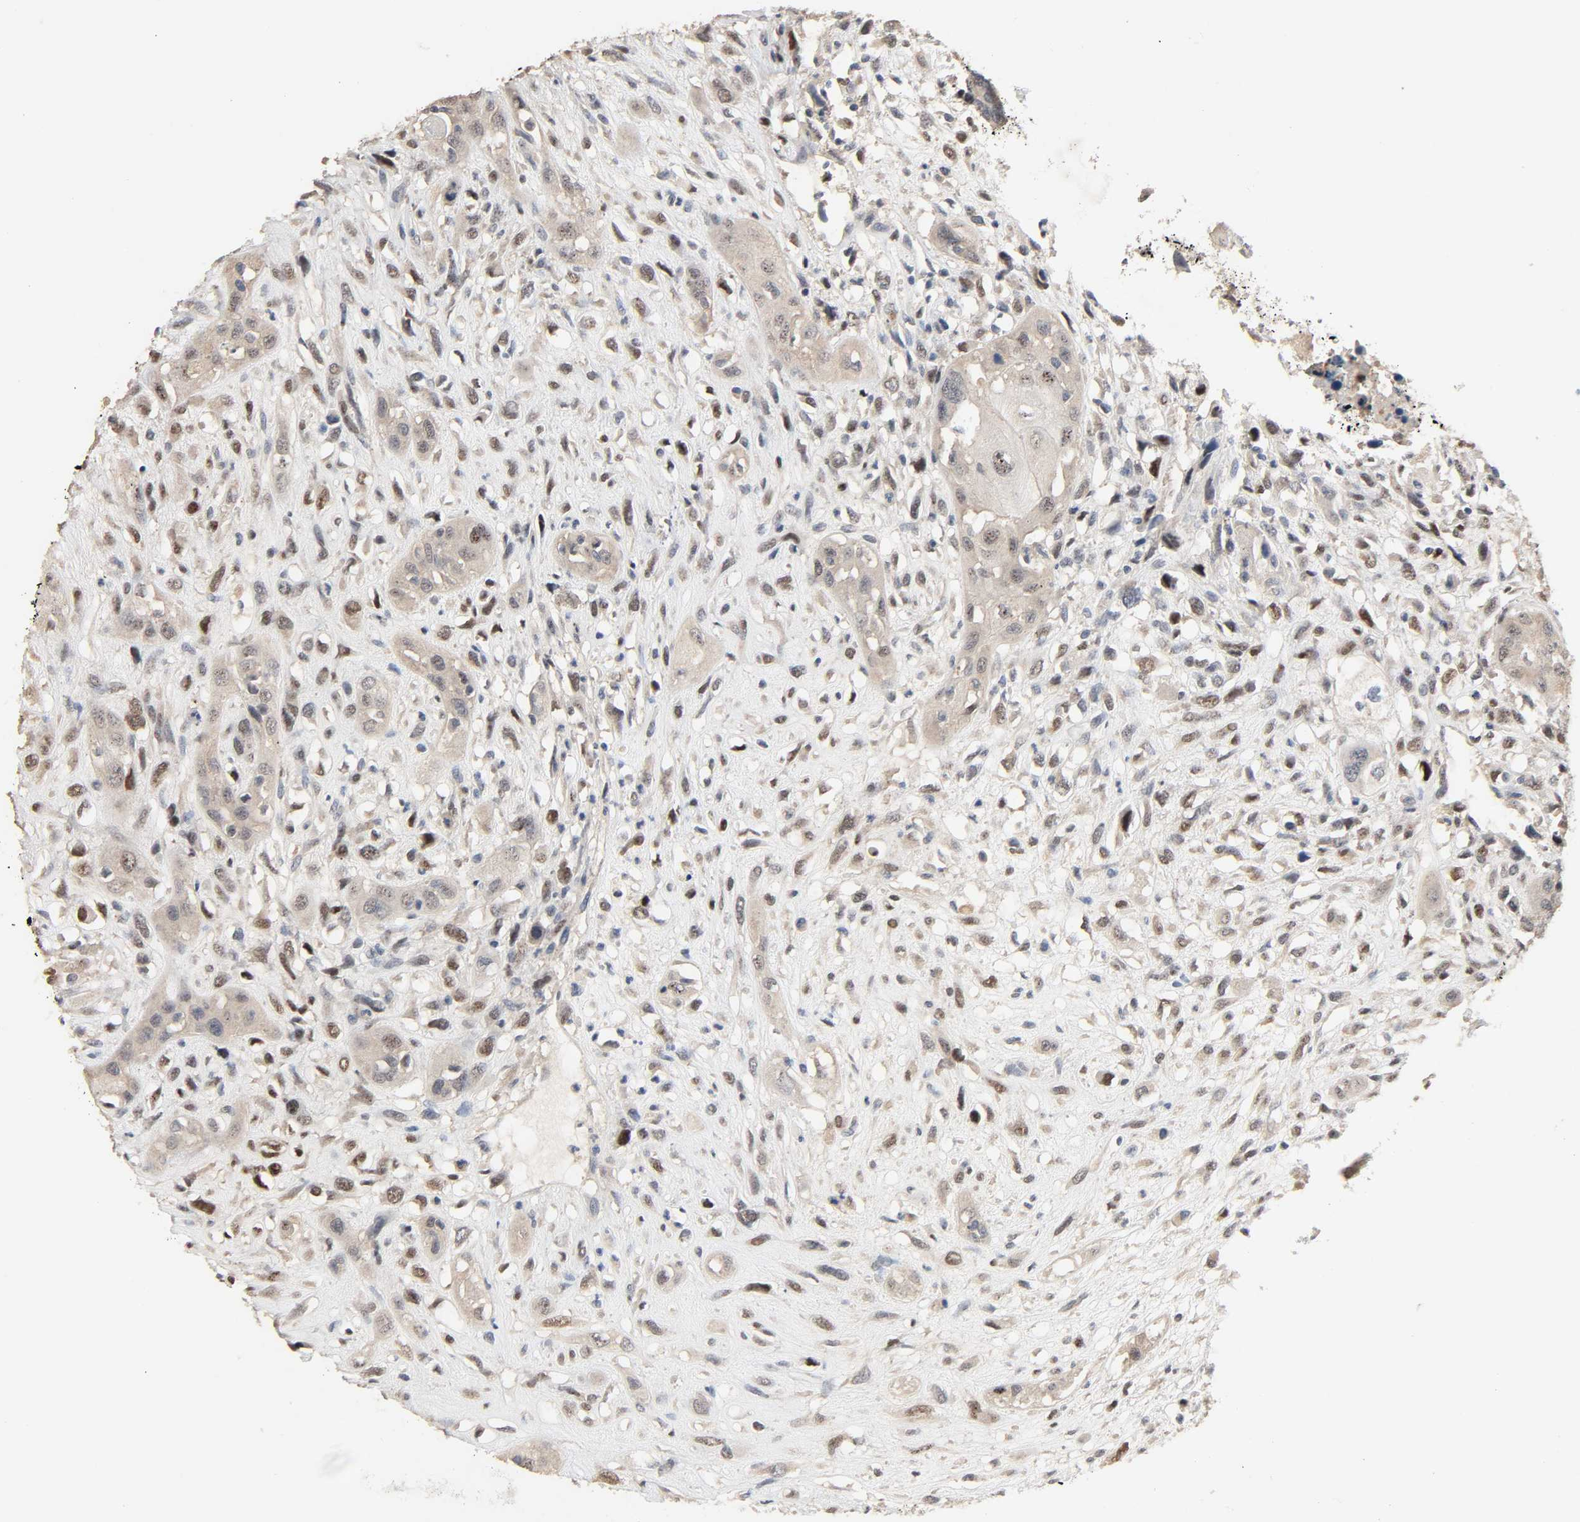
{"staining": {"intensity": "moderate", "quantity": "25%-75%", "location": "cytoplasmic/membranous"}, "tissue": "head and neck cancer", "cell_type": "Tumor cells", "image_type": "cancer", "snomed": [{"axis": "morphology", "description": "Necrosis, NOS"}, {"axis": "morphology", "description": "Neoplasm, malignant, NOS"}, {"axis": "topography", "description": "Salivary gland"}, {"axis": "topography", "description": "Head-Neck"}], "caption": "Immunohistochemical staining of head and neck malignant neoplasm shows medium levels of moderate cytoplasmic/membranous protein expression in approximately 25%-75% of tumor cells.", "gene": "MAGEA8", "patient": {"sex": "male", "age": 43}}